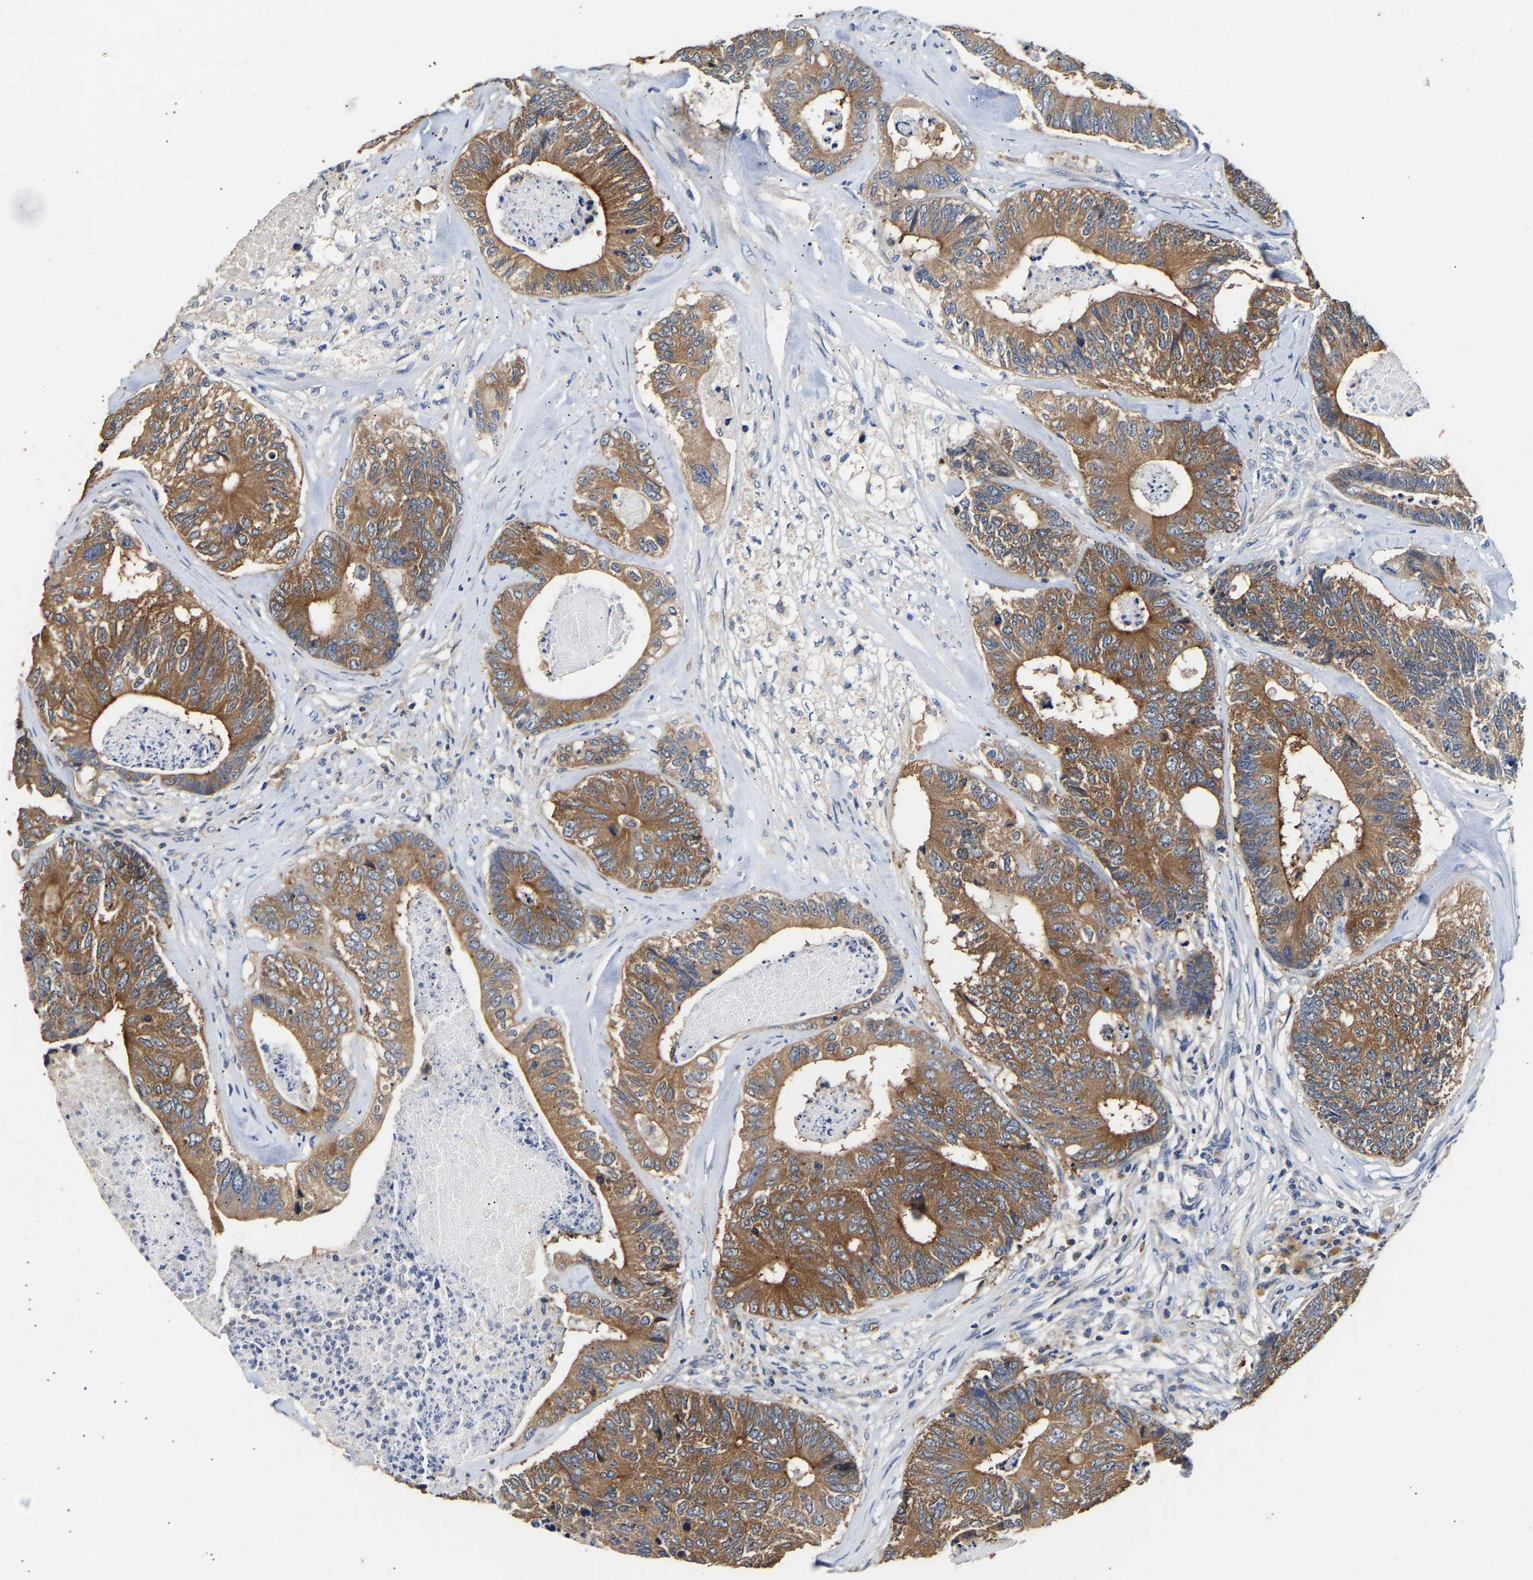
{"staining": {"intensity": "moderate", "quantity": ">75%", "location": "cytoplasmic/membranous"}, "tissue": "colorectal cancer", "cell_type": "Tumor cells", "image_type": "cancer", "snomed": [{"axis": "morphology", "description": "Adenocarcinoma, NOS"}, {"axis": "topography", "description": "Colon"}], "caption": "Protein staining displays moderate cytoplasmic/membranous positivity in about >75% of tumor cells in colorectal cancer (adenocarcinoma).", "gene": "LRBA", "patient": {"sex": "female", "age": 67}}